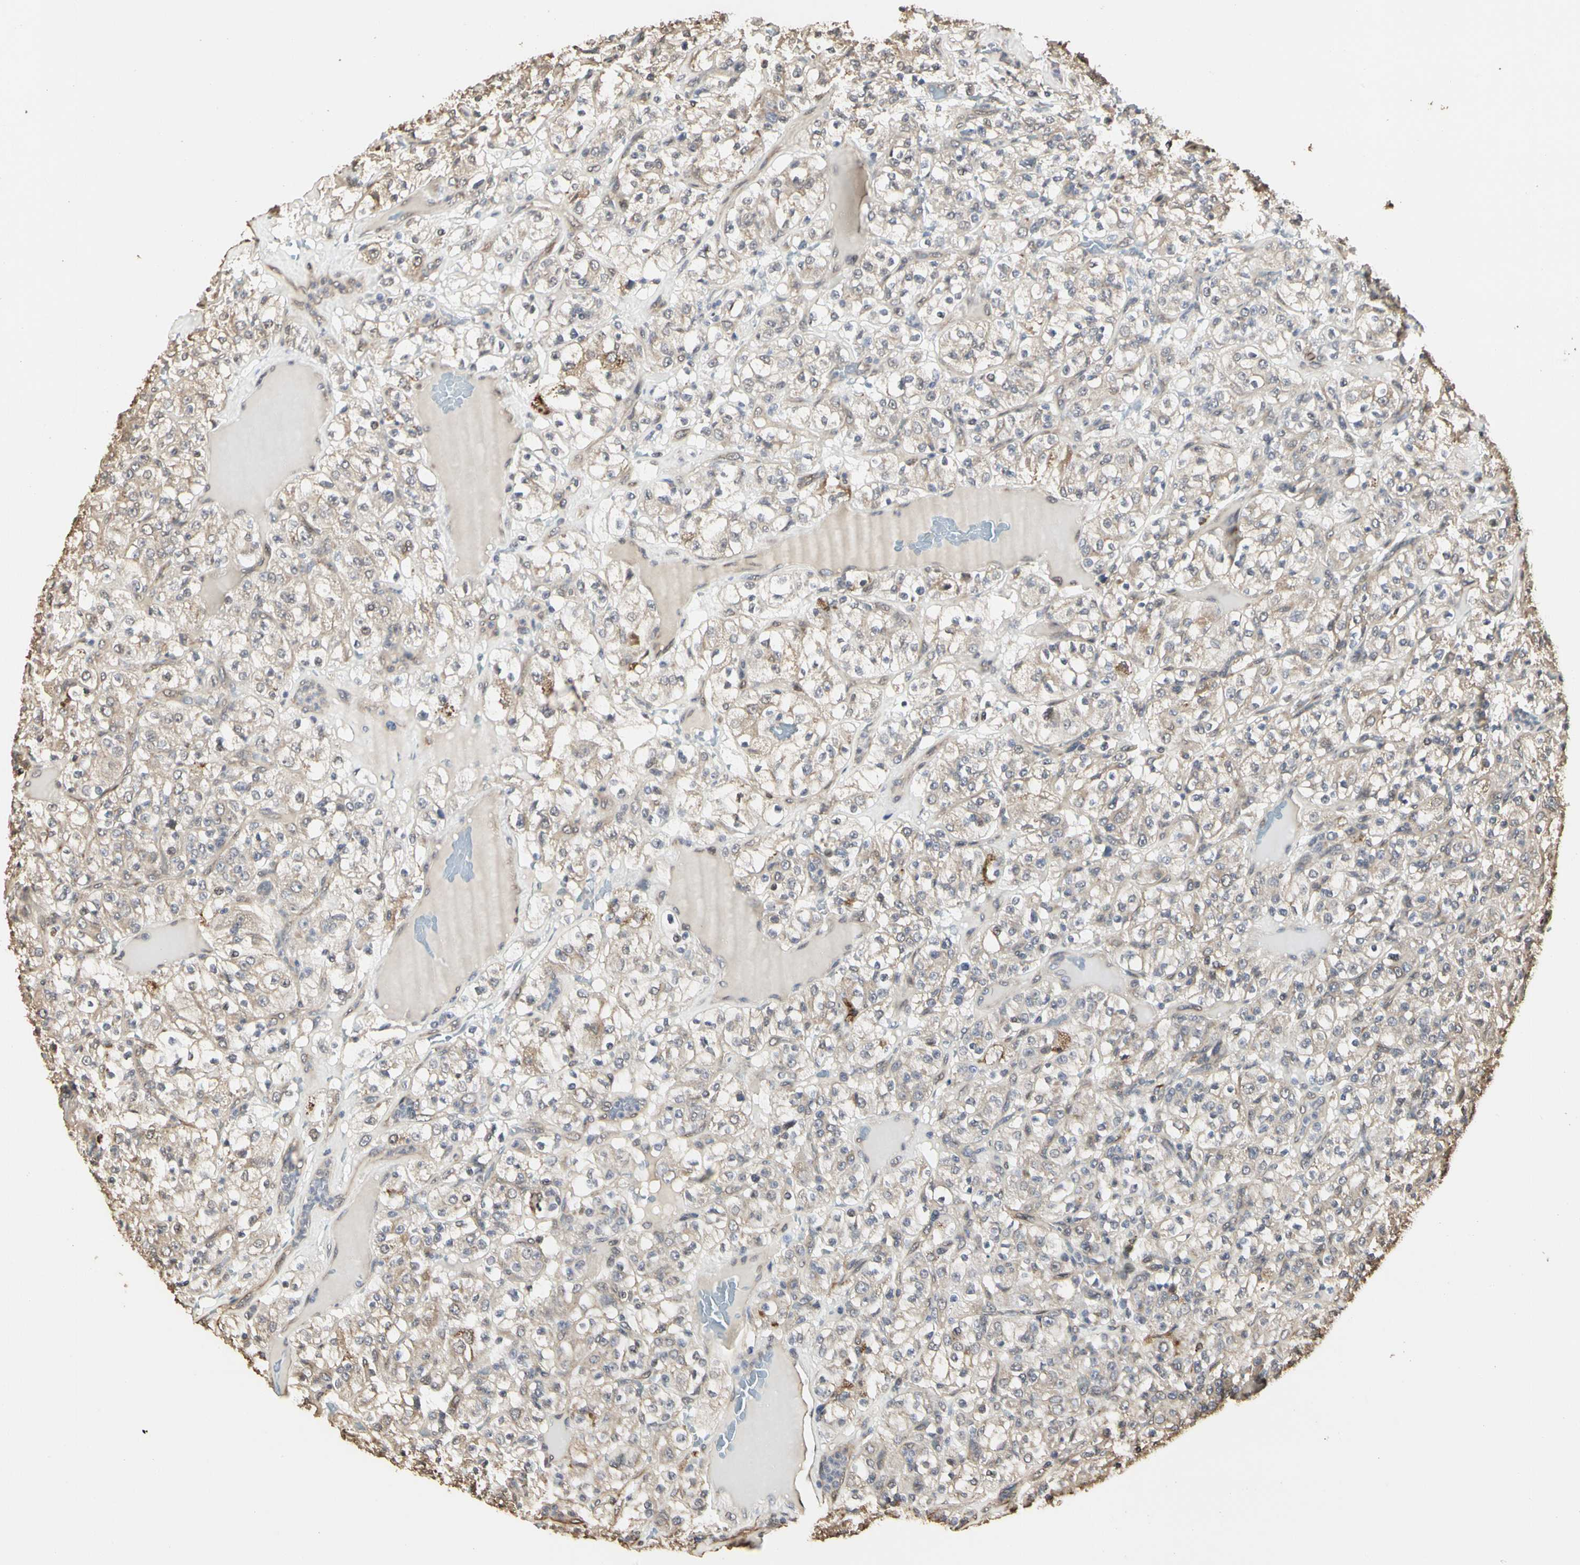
{"staining": {"intensity": "weak", "quantity": ">75%", "location": "cytoplasmic/membranous"}, "tissue": "renal cancer", "cell_type": "Tumor cells", "image_type": "cancer", "snomed": [{"axis": "morphology", "description": "Normal tissue, NOS"}, {"axis": "morphology", "description": "Adenocarcinoma, NOS"}, {"axis": "topography", "description": "Kidney"}], "caption": "Protein staining exhibits weak cytoplasmic/membranous staining in approximately >75% of tumor cells in adenocarcinoma (renal).", "gene": "TAOK1", "patient": {"sex": "female", "age": 72}}